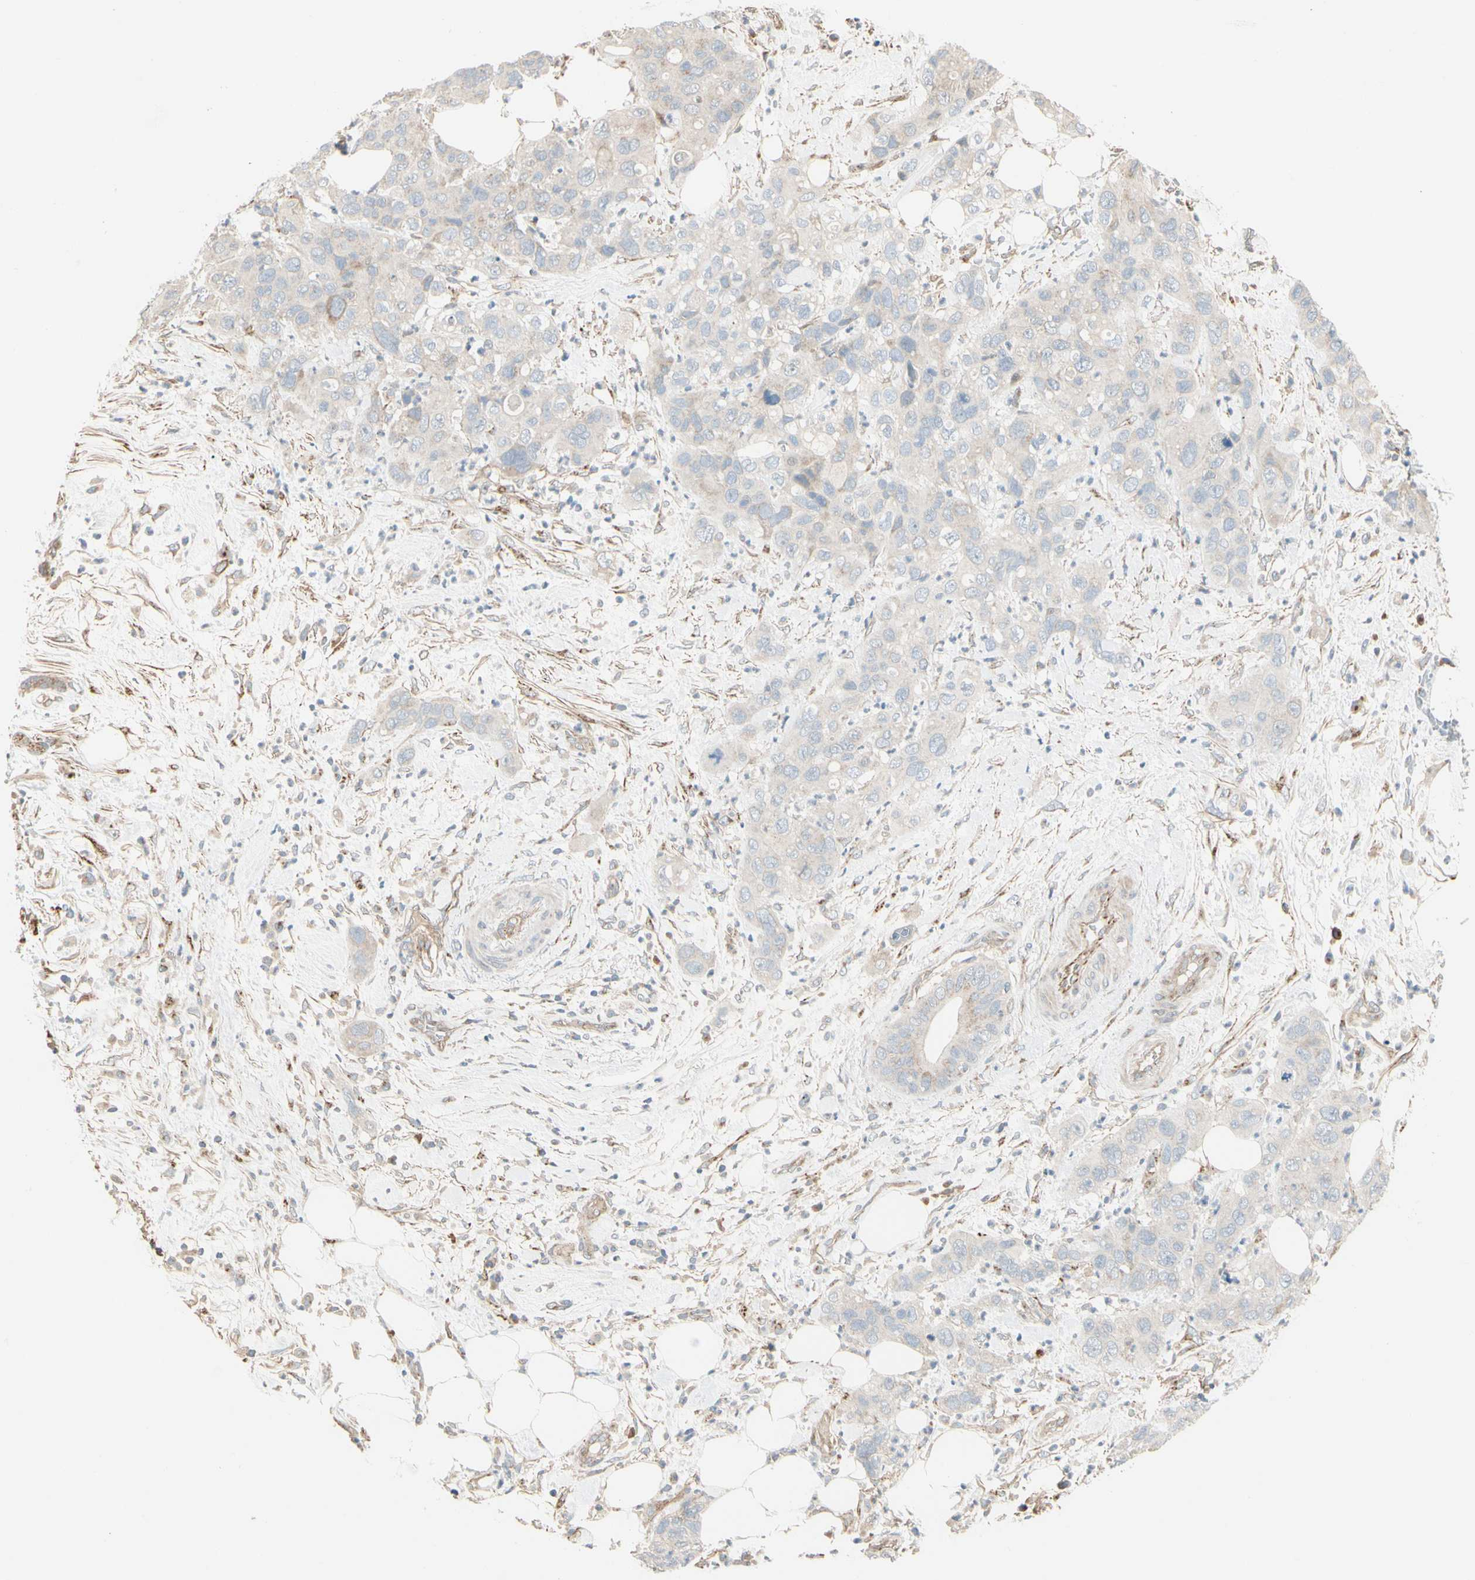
{"staining": {"intensity": "weak", "quantity": "<25%", "location": "cytoplasmic/membranous"}, "tissue": "pancreatic cancer", "cell_type": "Tumor cells", "image_type": "cancer", "snomed": [{"axis": "morphology", "description": "Adenocarcinoma, NOS"}, {"axis": "topography", "description": "Pancreas"}], "caption": "Immunohistochemical staining of human pancreatic cancer demonstrates no significant staining in tumor cells.", "gene": "ABCA3", "patient": {"sex": "female", "age": 71}}